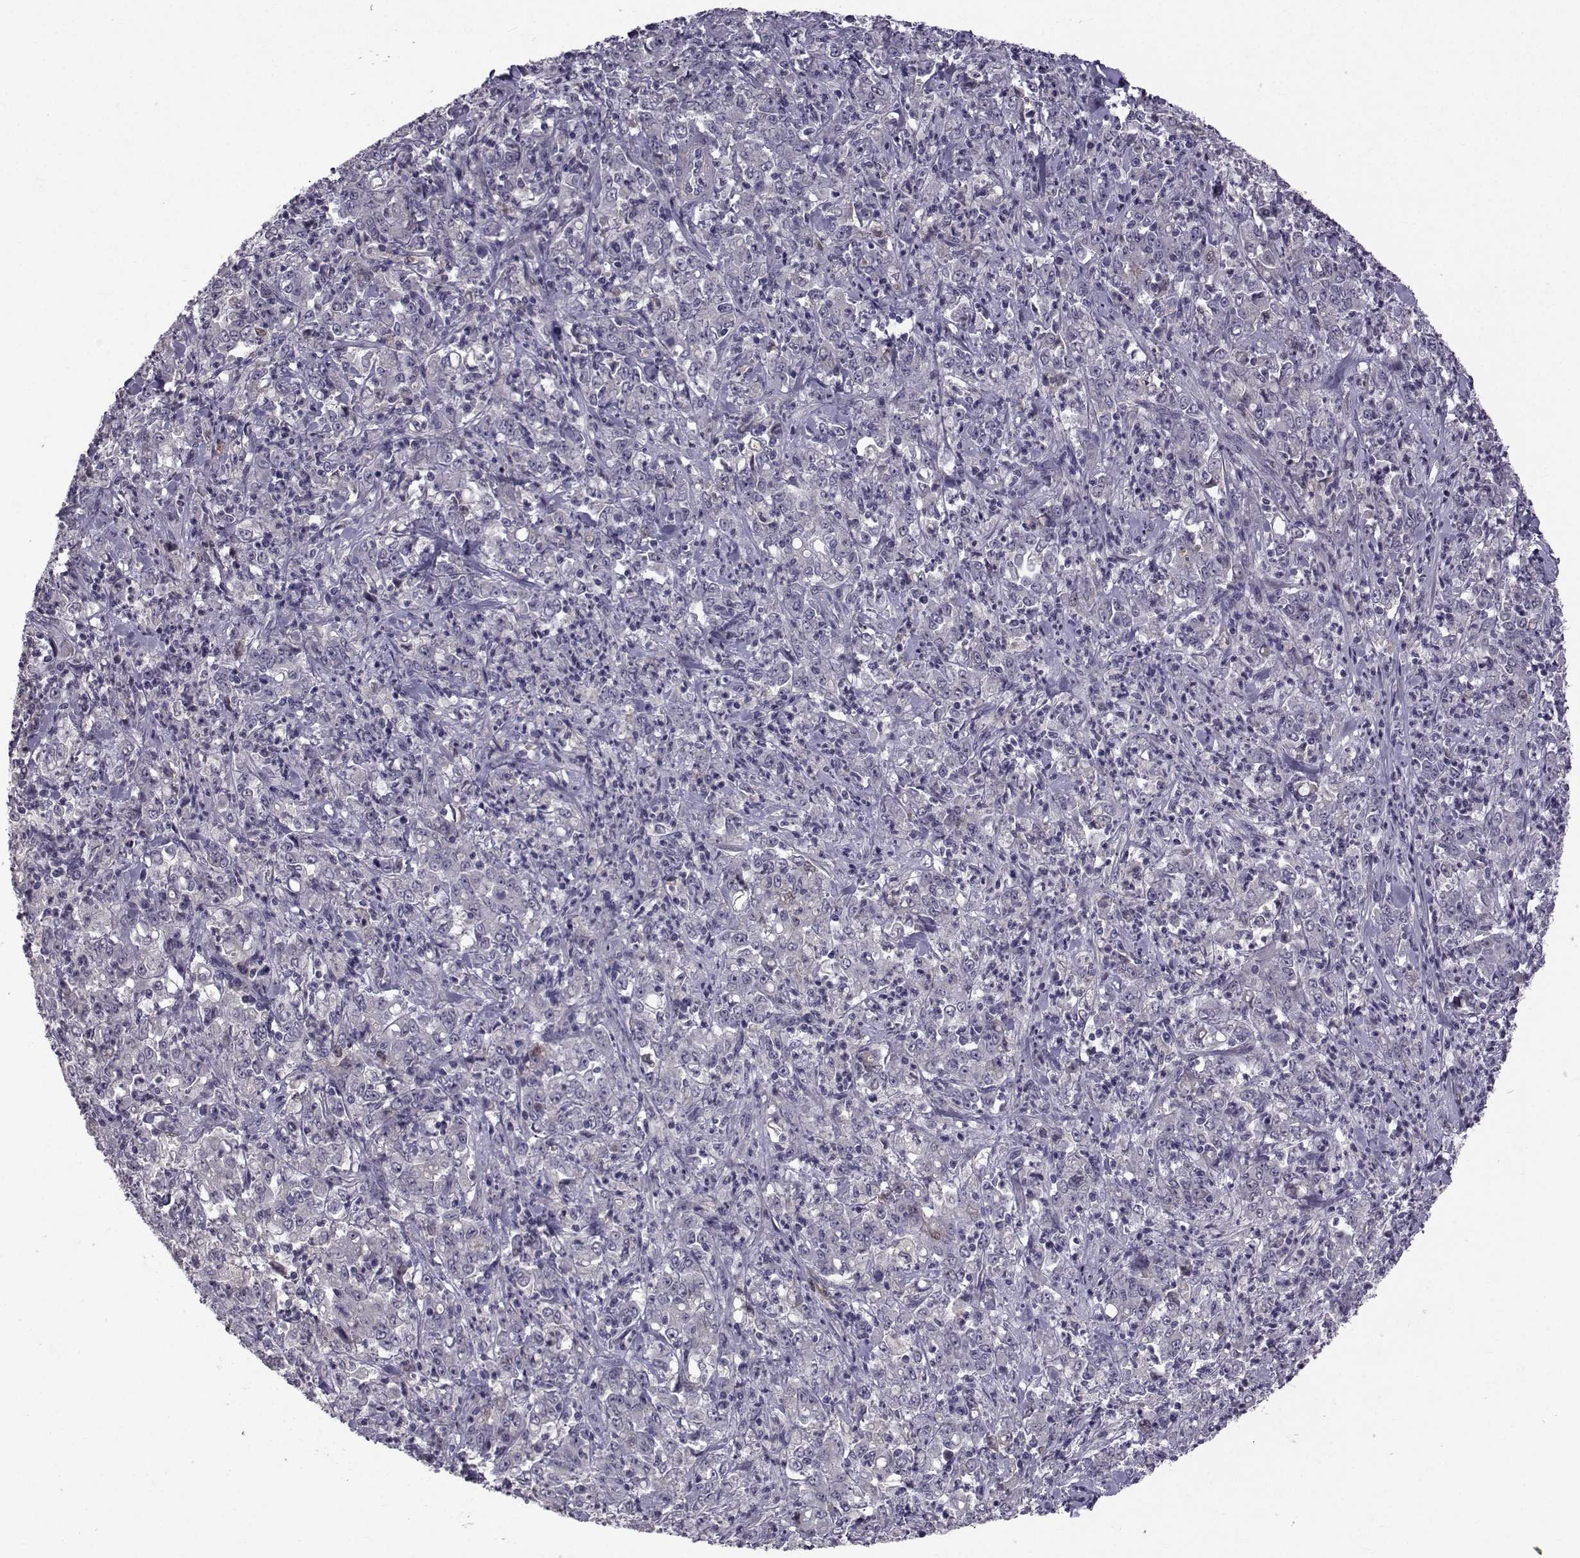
{"staining": {"intensity": "negative", "quantity": "none", "location": "none"}, "tissue": "stomach cancer", "cell_type": "Tumor cells", "image_type": "cancer", "snomed": [{"axis": "morphology", "description": "Adenocarcinoma, NOS"}, {"axis": "topography", "description": "Stomach, lower"}], "caption": "This is an immunohistochemistry image of stomach adenocarcinoma. There is no expression in tumor cells.", "gene": "TNFRSF11B", "patient": {"sex": "female", "age": 71}}